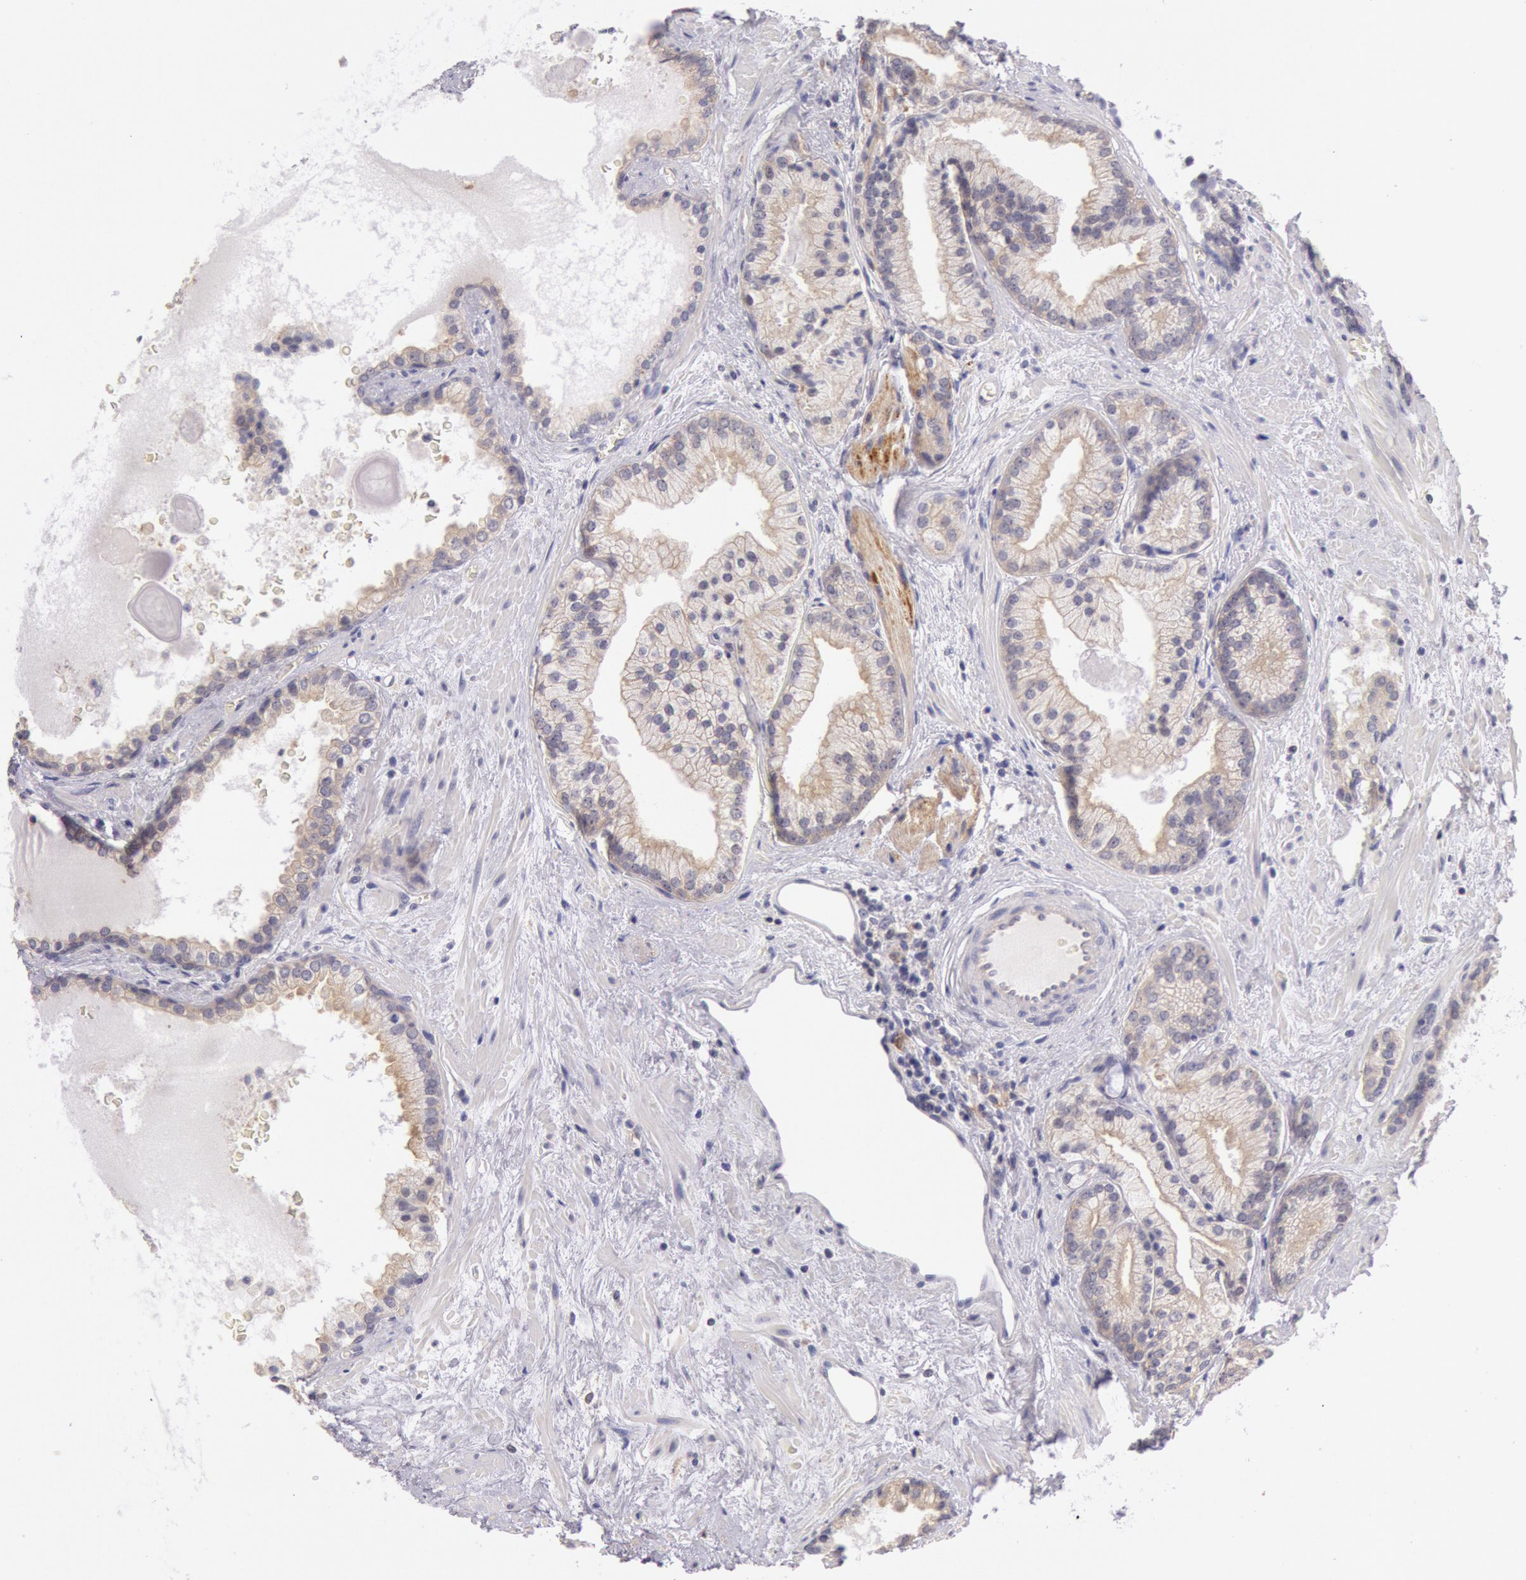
{"staining": {"intensity": "weak", "quantity": "25%-75%", "location": "cytoplasmic/membranous"}, "tissue": "prostate cancer", "cell_type": "Tumor cells", "image_type": "cancer", "snomed": [{"axis": "morphology", "description": "Adenocarcinoma, Medium grade"}, {"axis": "topography", "description": "Prostate"}], "caption": "High-magnification brightfield microscopy of prostate adenocarcinoma (medium-grade) stained with DAB (brown) and counterstained with hematoxylin (blue). tumor cells exhibit weak cytoplasmic/membranous expression is present in approximately25%-75% of cells.", "gene": "MYO5A", "patient": {"sex": "male", "age": 70}}